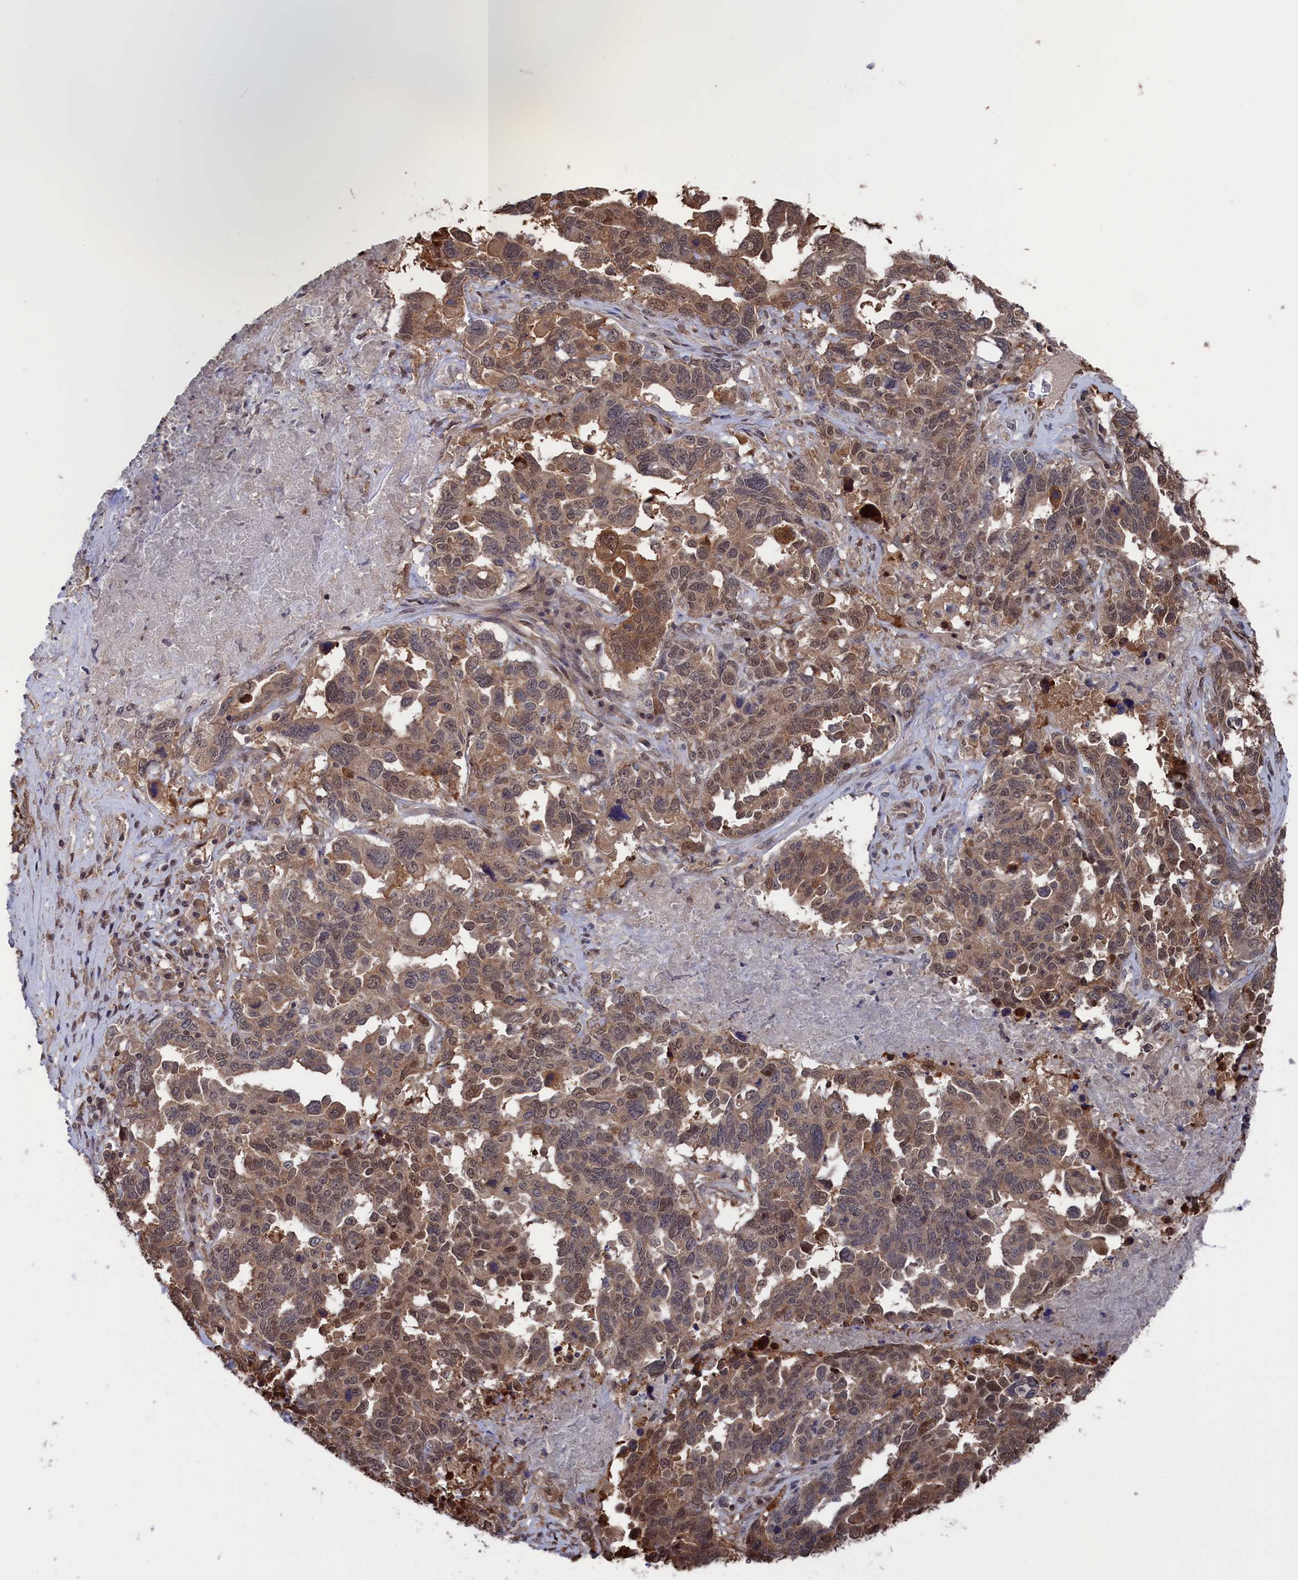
{"staining": {"intensity": "moderate", "quantity": ">75%", "location": "cytoplasmic/membranous,nuclear"}, "tissue": "ovarian cancer", "cell_type": "Tumor cells", "image_type": "cancer", "snomed": [{"axis": "morphology", "description": "Carcinoma, endometroid"}, {"axis": "topography", "description": "Ovary"}], "caption": "A brown stain highlights moderate cytoplasmic/membranous and nuclear positivity of a protein in ovarian endometroid carcinoma tumor cells.", "gene": "NUTF2", "patient": {"sex": "female", "age": 62}}